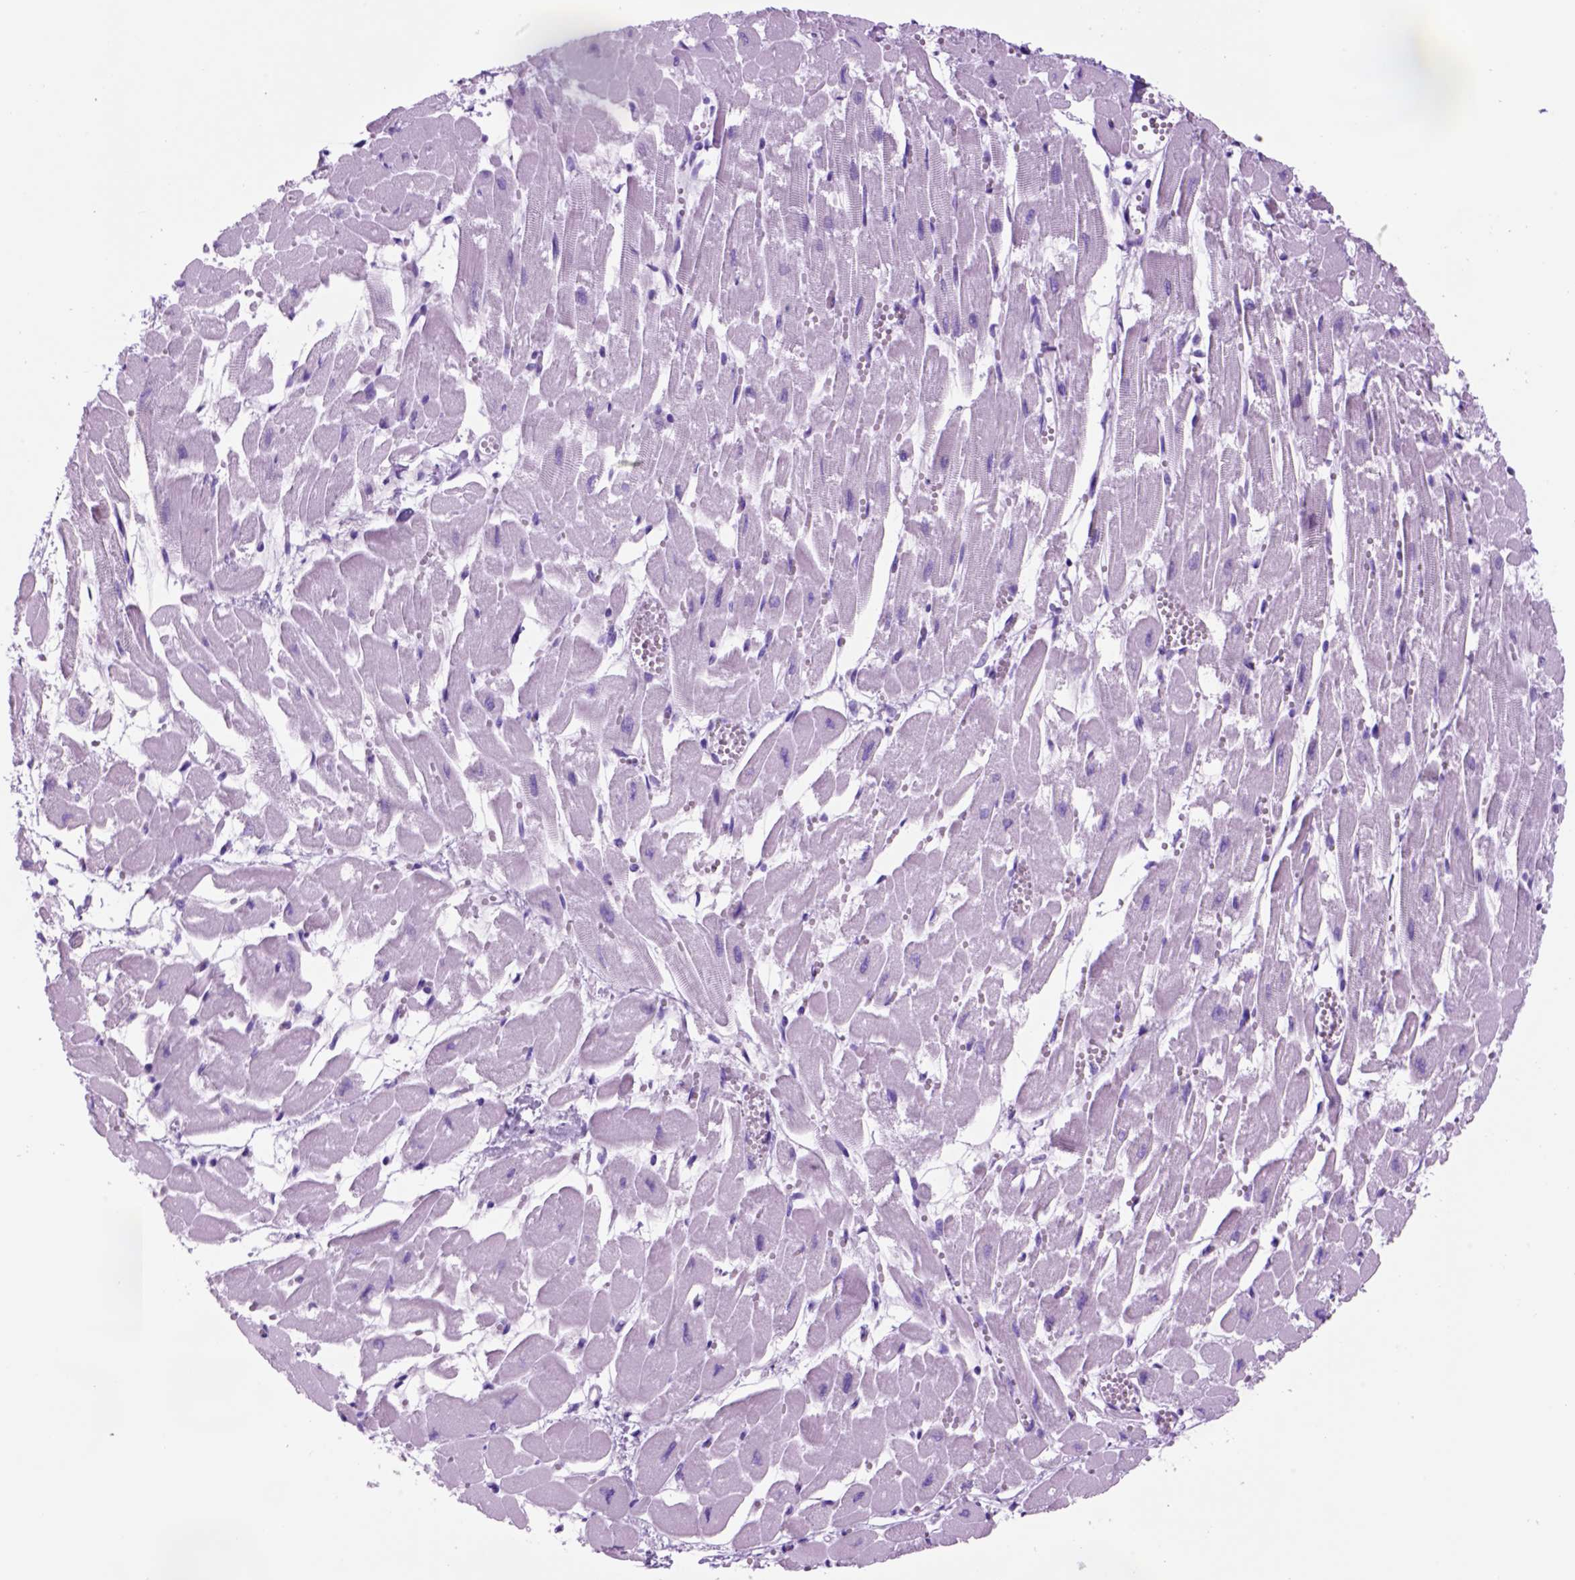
{"staining": {"intensity": "negative", "quantity": "none", "location": "none"}, "tissue": "heart muscle", "cell_type": "Cardiomyocytes", "image_type": "normal", "snomed": [{"axis": "morphology", "description": "Normal tissue, NOS"}, {"axis": "topography", "description": "Heart"}], "caption": "Immunohistochemical staining of benign human heart muscle shows no significant staining in cardiomyocytes. (DAB (3,3'-diaminobenzidine) IHC, high magnification).", "gene": "HHIPL2", "patient": {"sex": "female", "age": 52}}